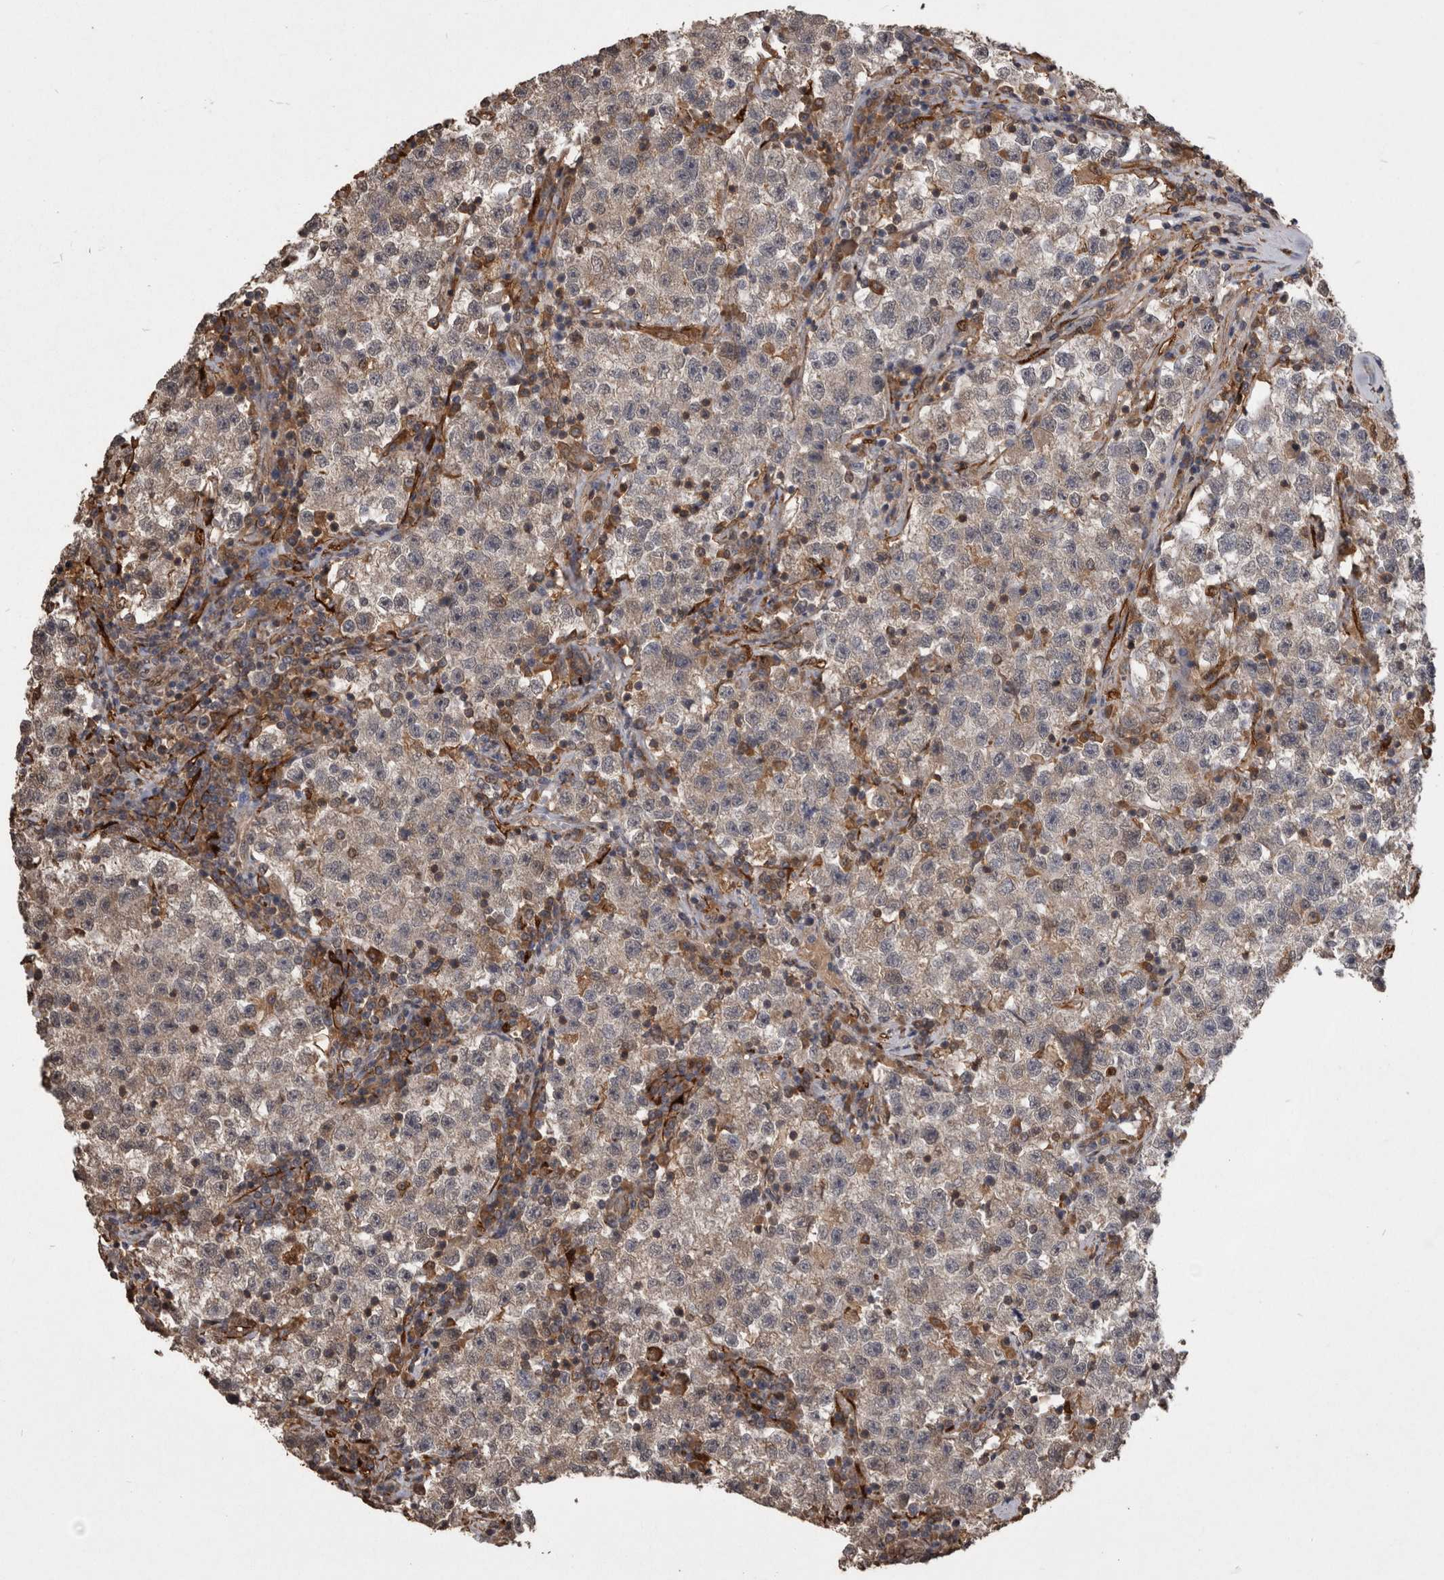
{"staining": {"intensity": "negative", "quantity": "none", "location": "none"}, "tissue": "testis cancer", "cell_type": "Tumor cells", "image_type": "cancer", "snomed": [{"axis": "morphology", "description": "Seminoma, NOS"}, {"axis": "topography", "description": "Testis"}], "caption": "Micrograph shows no significant protein expression in tumor cells of testis cancer (seminoma).", "gene": "LXN", "patient": {"sex": "male", "age": 22}}